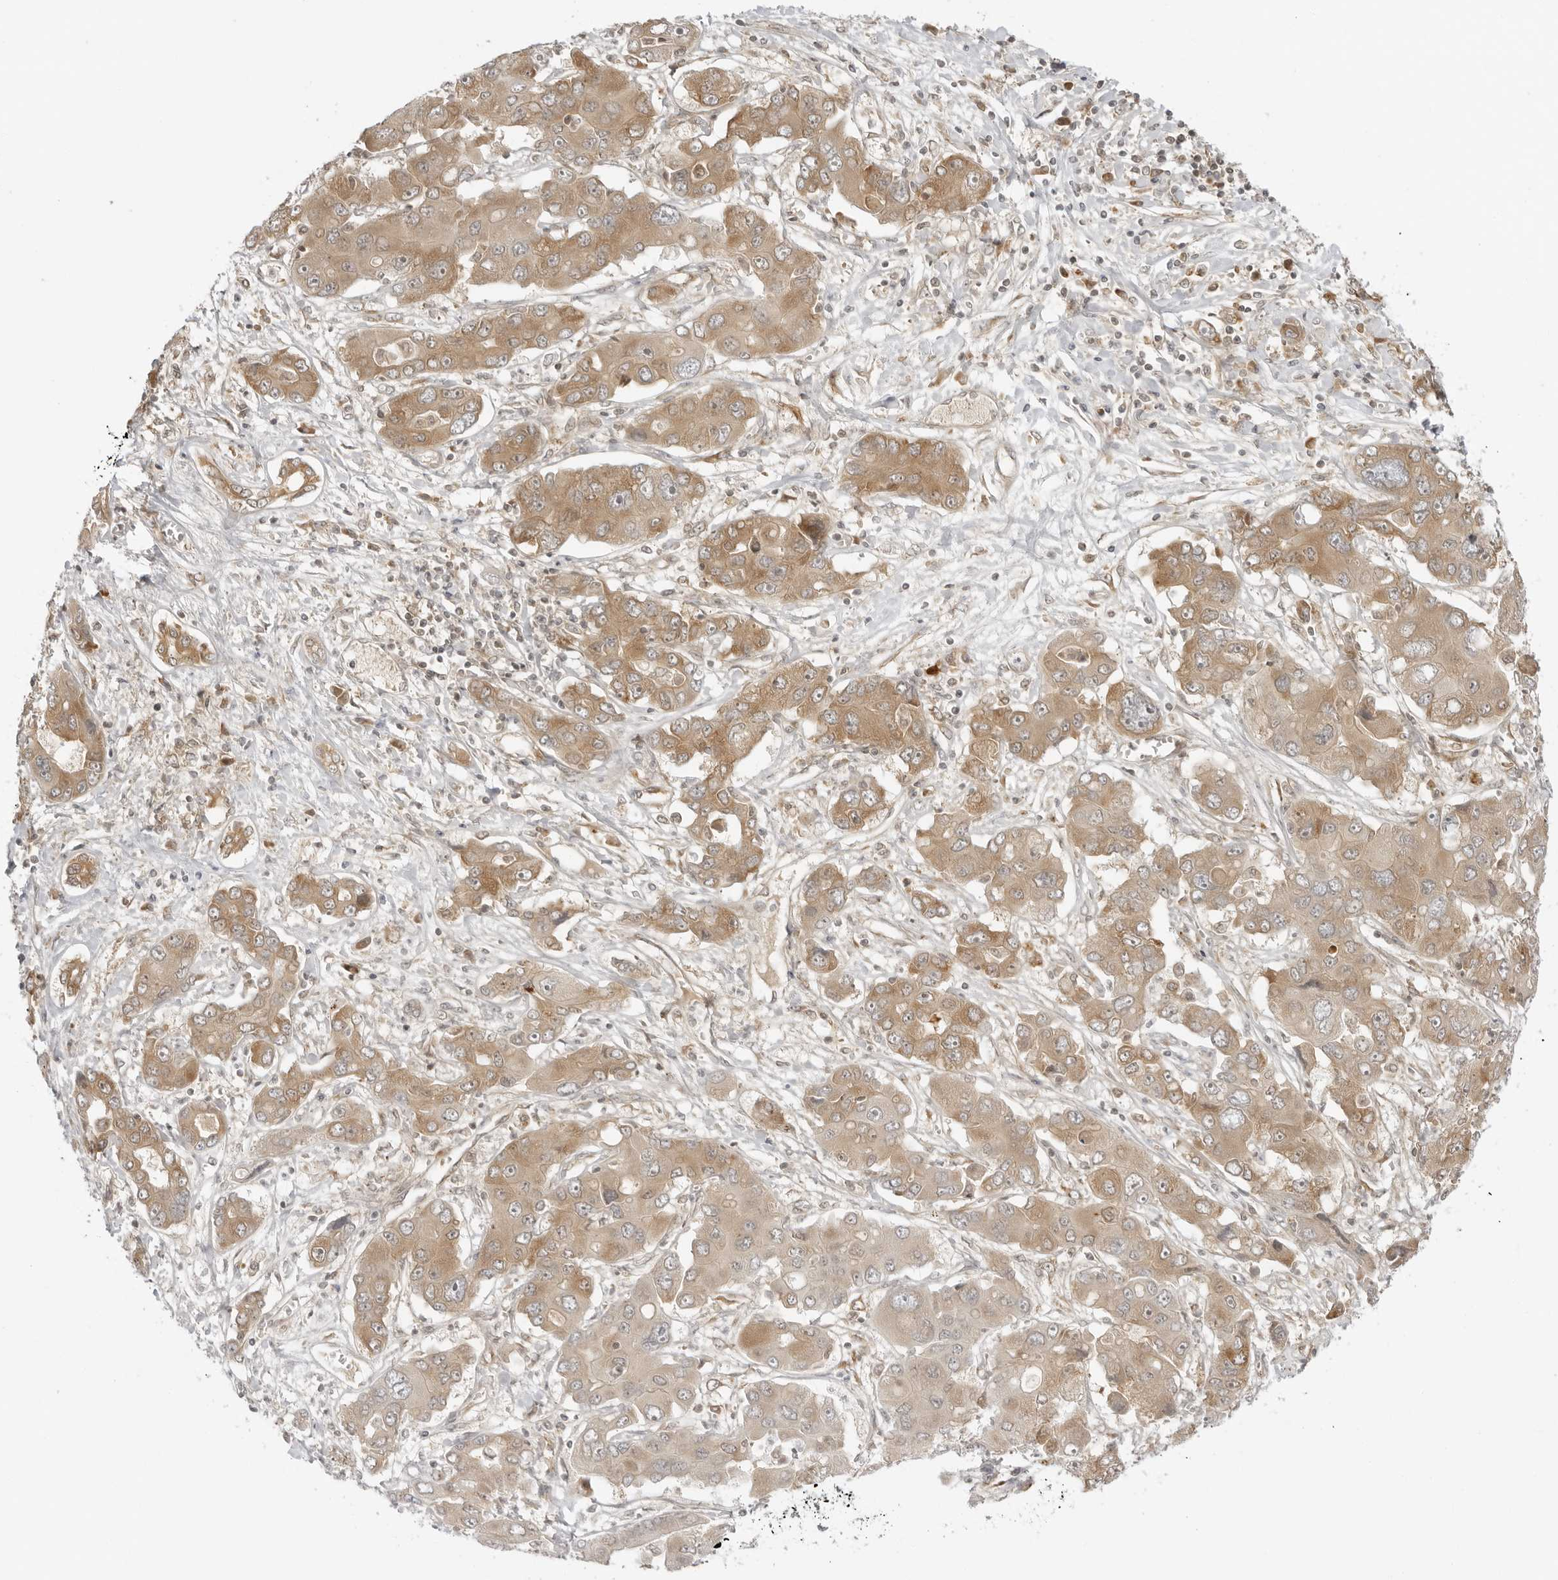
{"staining": {"intensity": "moderate", "quantity": ">75%", "location": "cytoplasmic/membranous"}, "tissue": "liver cancer", "cell_type": "Tumor cells", "image_type": "cancer", "snomed": [{"axis": "morphology", "description": "Cholangiocarcinoma"}, {"axis": "topography", "description": "Liver"}], "caption": "Tumor cells exhibit medium levels of moderate cytoplasmic/membranous positivity in about >75% of cells in human liver cancer.", "gene": "PRRC2C", "patient": {"sex": "male", "age": 67}}